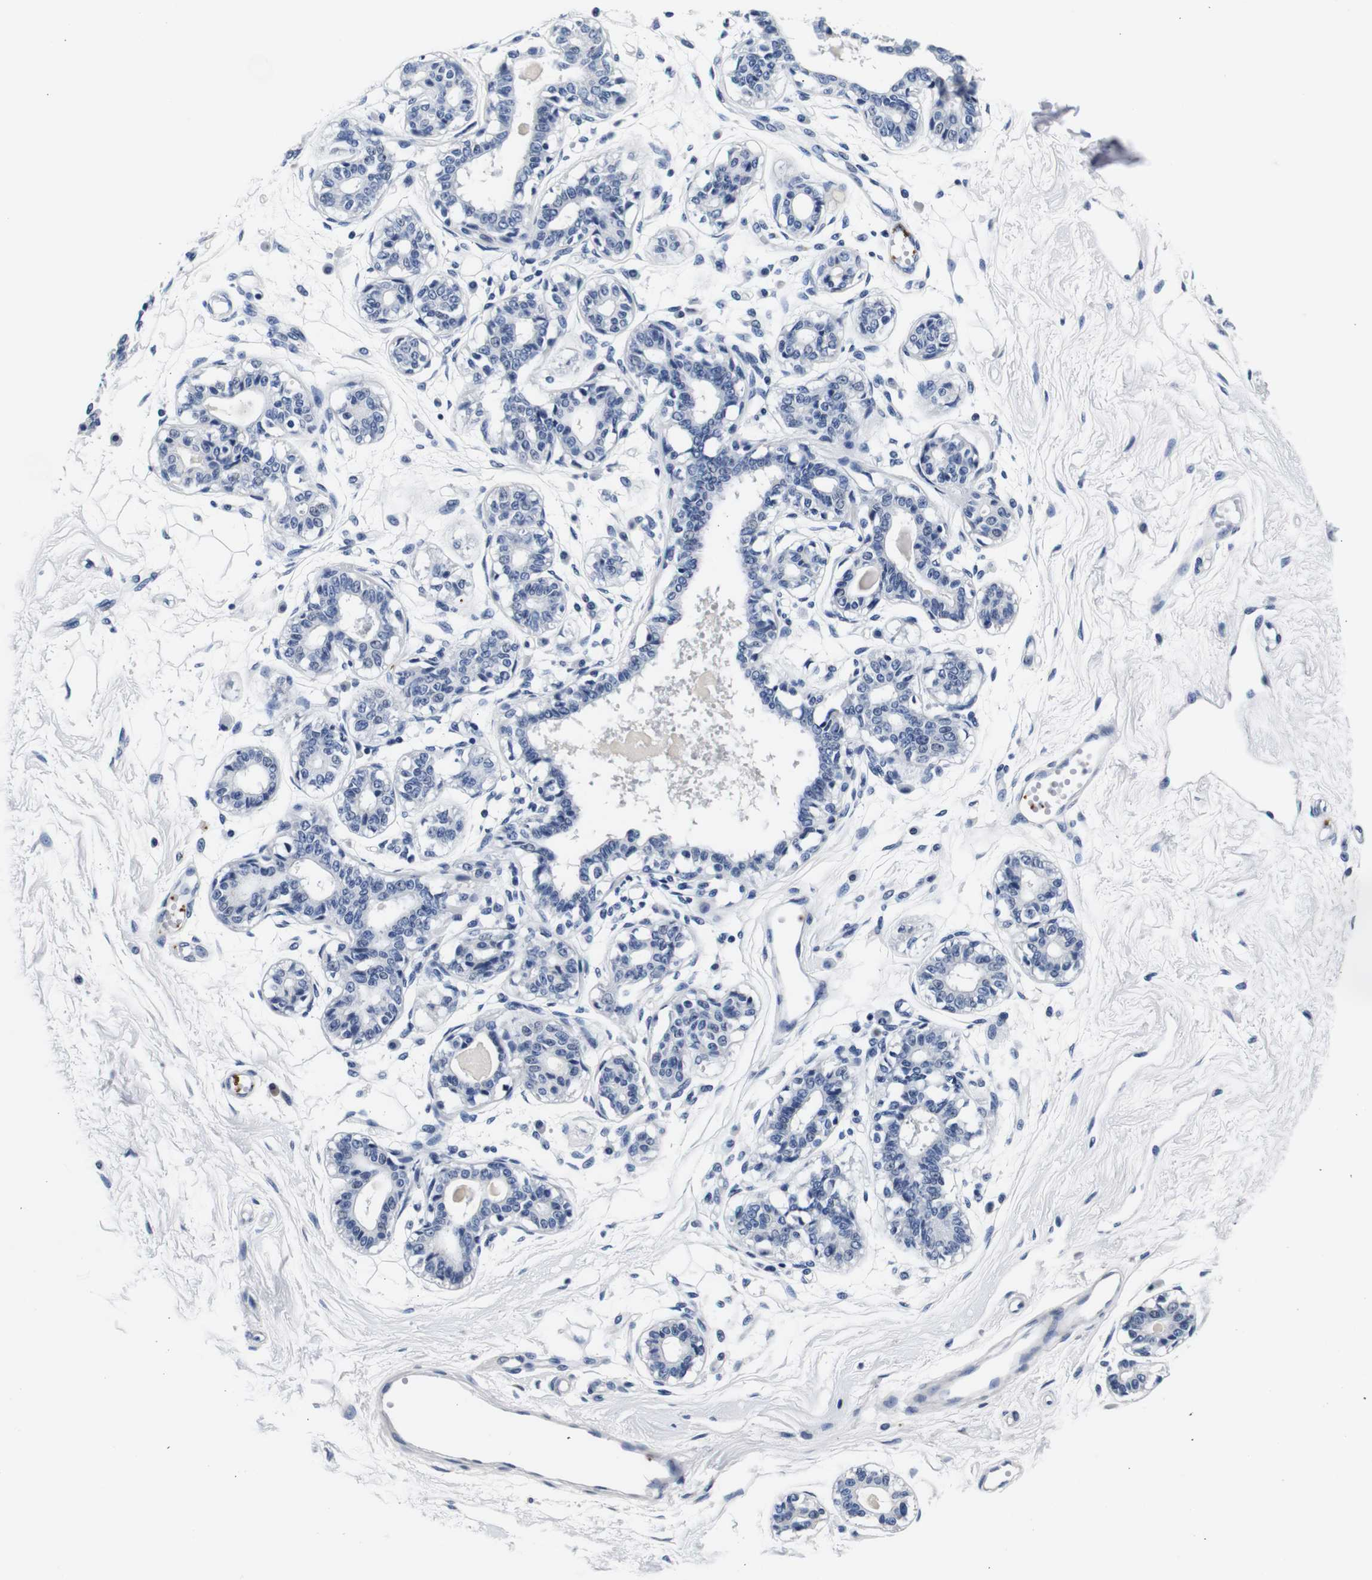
{"staining": {"intensity": "negative", "quantity": "none", "location": "none"}, "tissue": "breast", "cell_type": "Adipocytes", "image_type": "normal", "snomed": [{"axis": "morphology", "description": "Normal tissue, NOS"}, {"axis": "topography", "description": "Breast"}], "caption": "Benign breast was stained to show a protein in brown. There is no significant staining in adipocytes.", "gene": "GP1BA", "patient": {"sex": "female", "age": 45}}